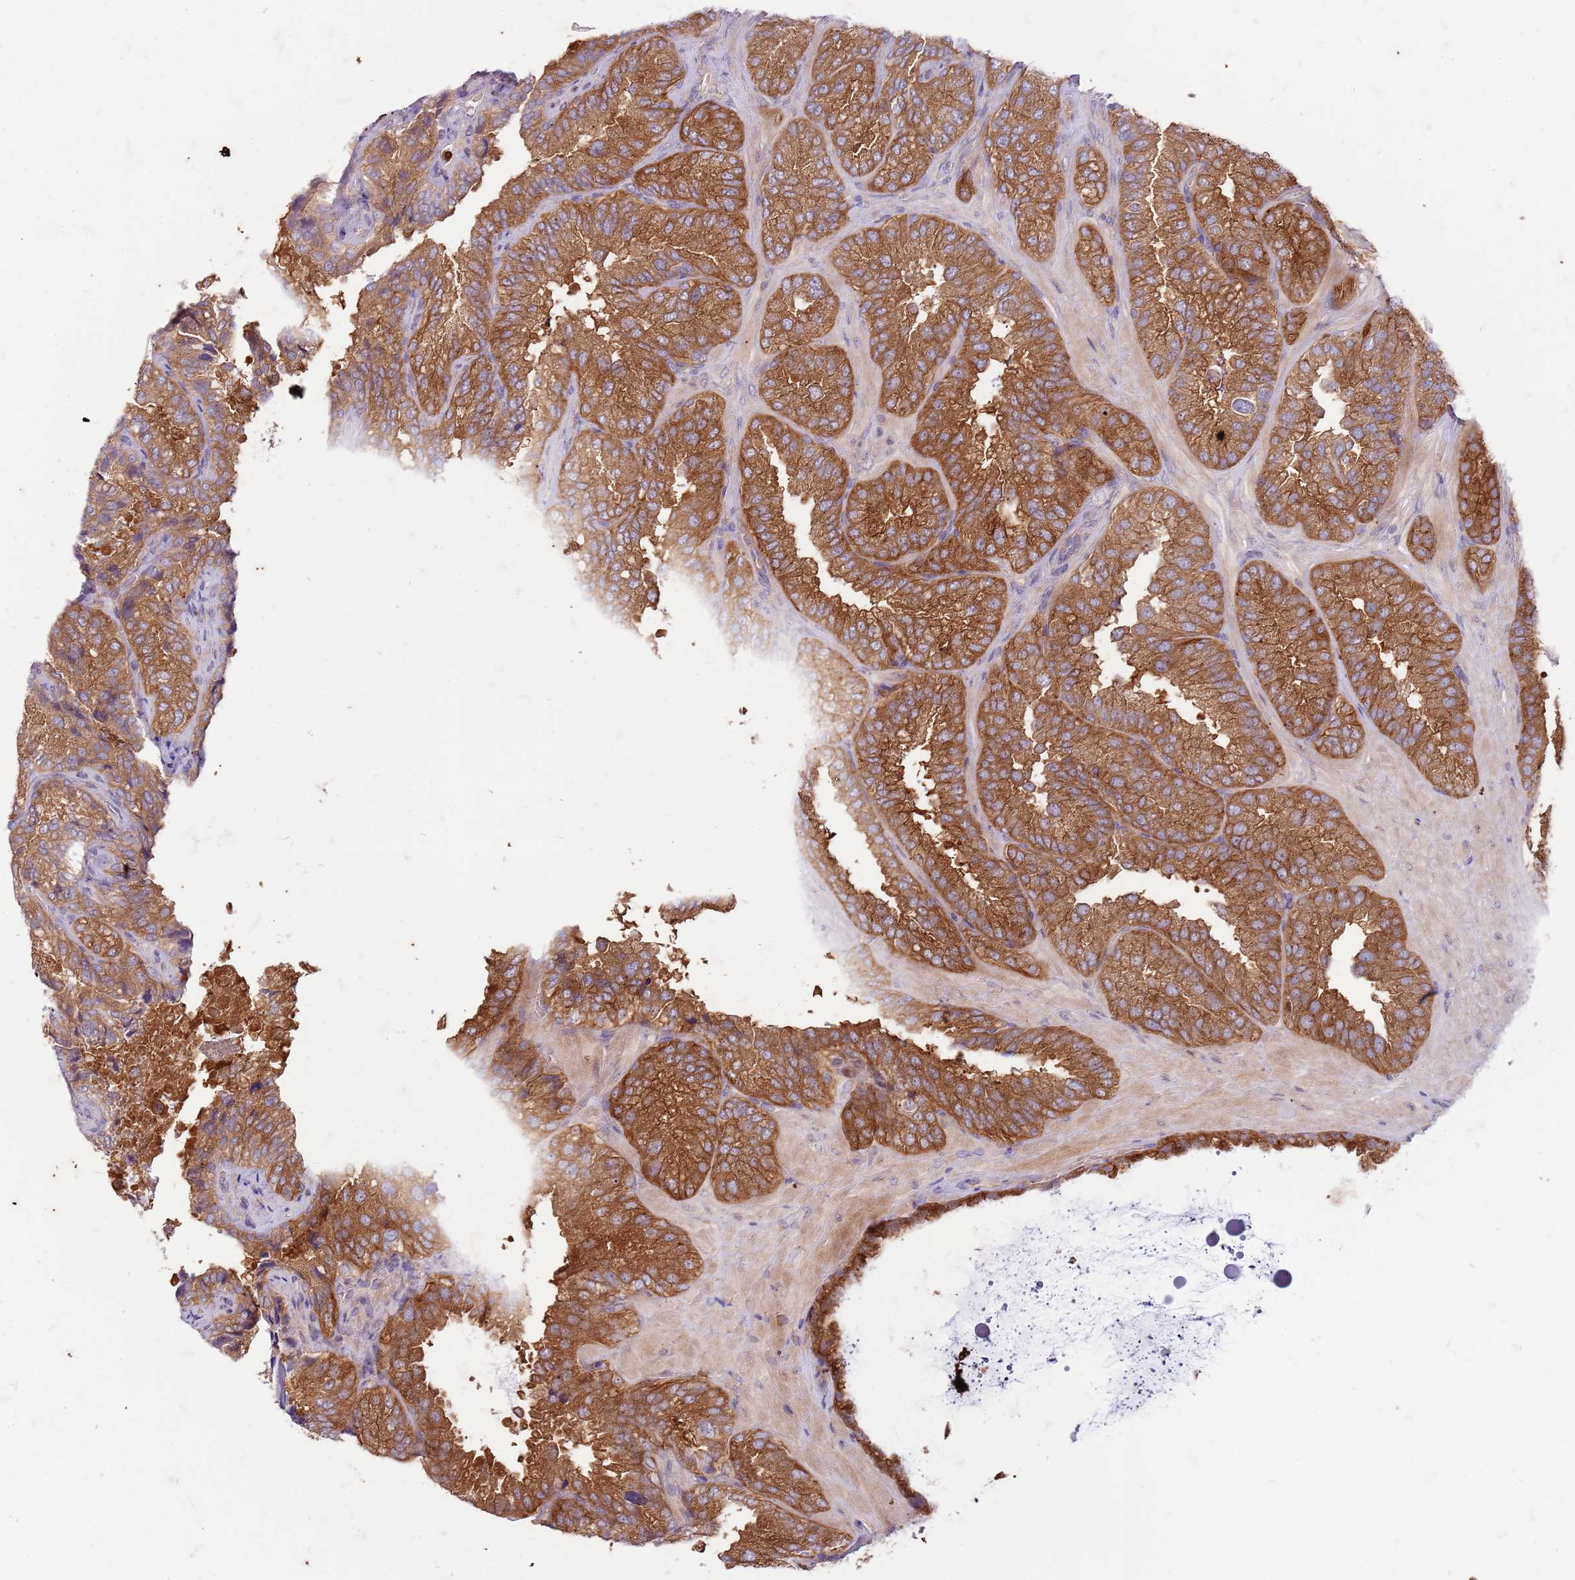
{"staining": {"intensity": "strong", "quantity": ">75%", "location": "cytoplasmic/membranous"}, "tissue": "seminal vesicle", "cell_type": "Glandular cells", "image_type": "normal", "snomed": [{"axis": "morphology", "description": "Normal tissue, NOS"}, {"axis": "topography", "description": "Seminal veicle"}], "caption": "Immunohistochemical staining of normal human seminal vesicle exhibits >75% levels of strong cytoplasmic/membranous protein staining in approximately >75% of glandular cells.", "gene": "OSBP", "patient": {"sex": "male", "age": 58}}